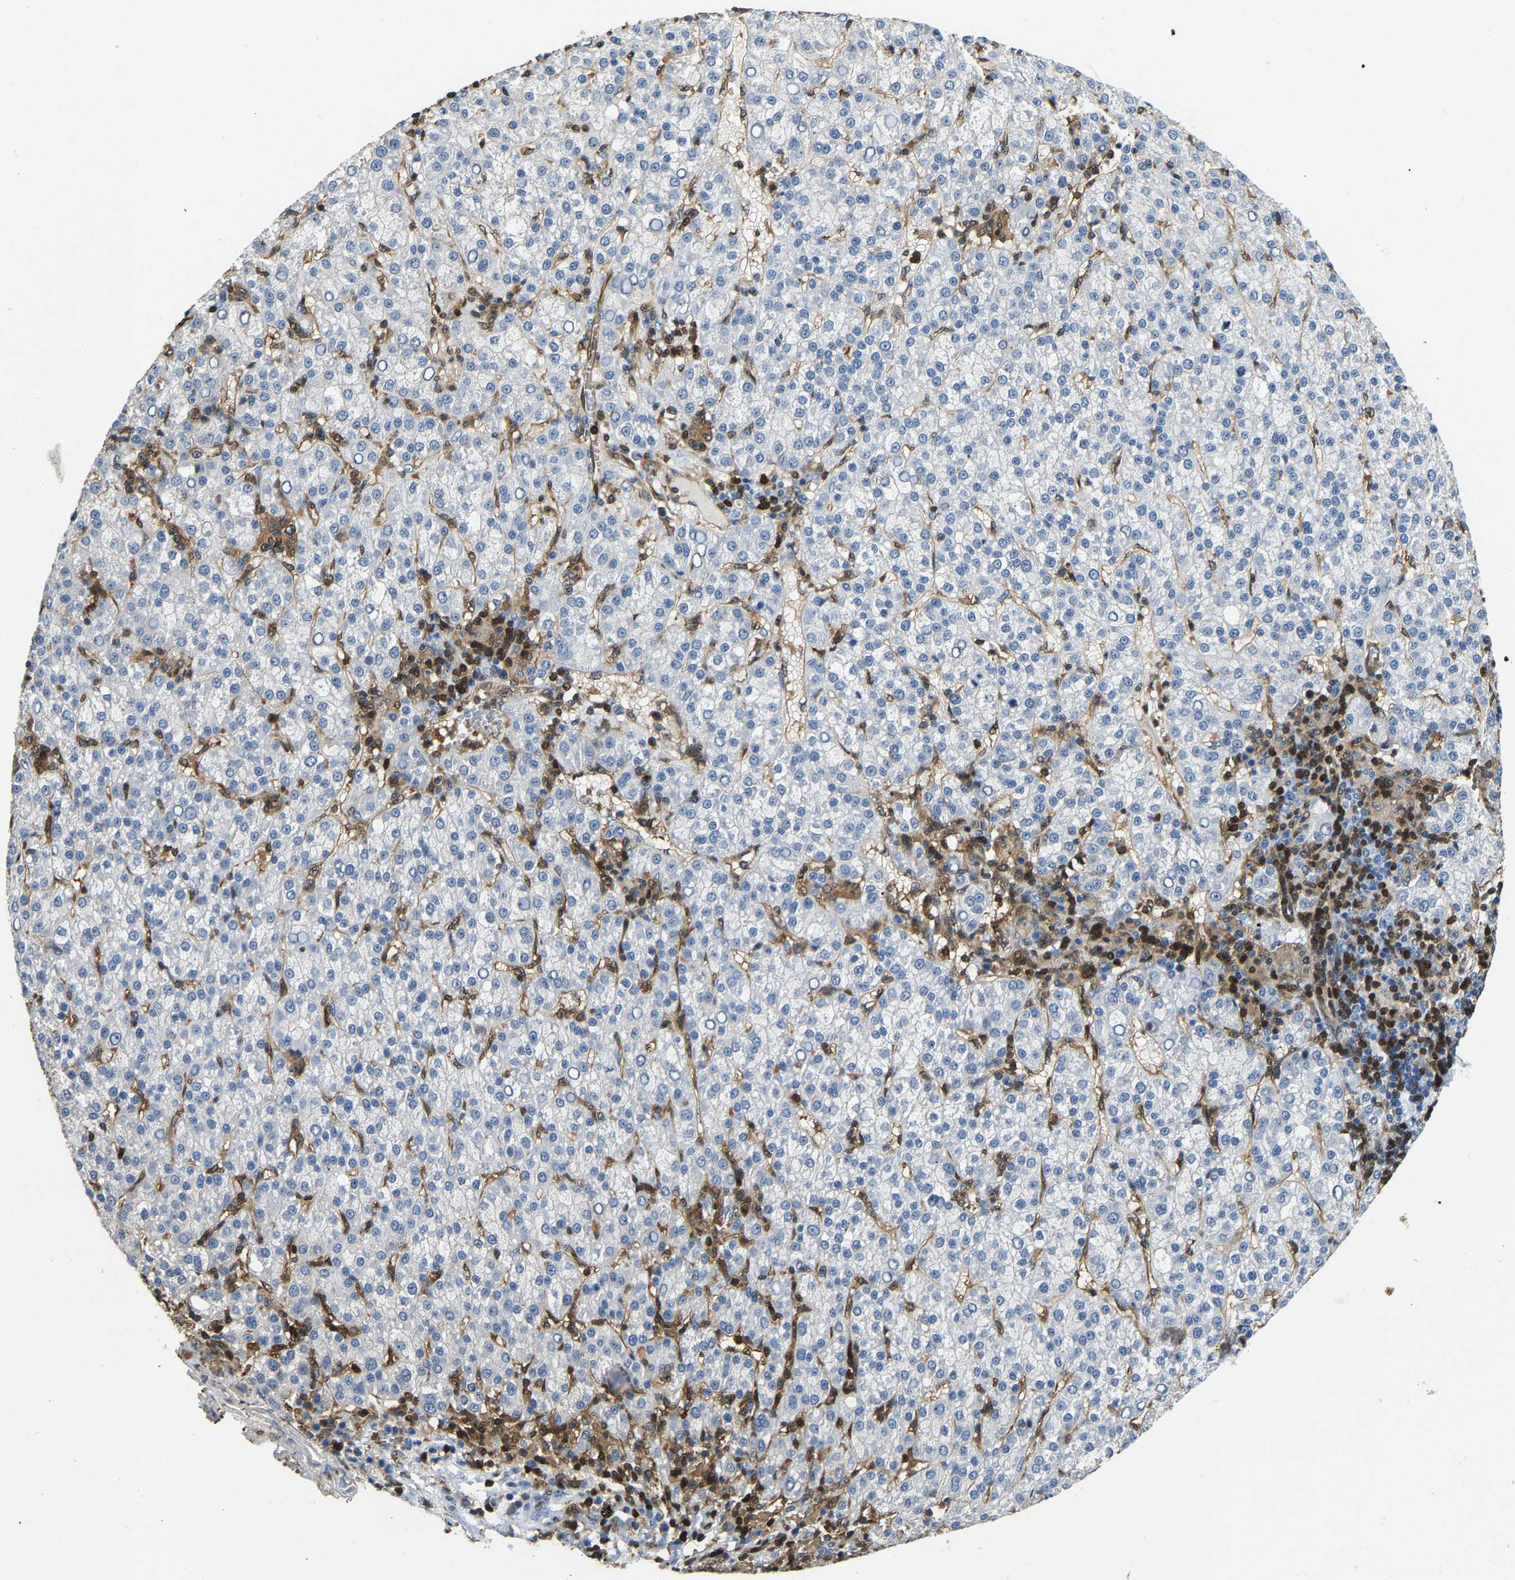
{"staining": {"intensity": "negative", "quantity": "none", "location": "none"}, "tissue": "liver cancer", "cell_type": "Tumor cells", "image_type": "cancer", "snomed": [{"axis": "morphology", "description": "Carcinoma, Hepatocellular, NOS"}, {"axis": "topography", "description": "Liver"}], "caption": "Photomicrograph shows no significant protein positivity in tumor cells of liver cancer. Nuclei are stained in blue.", "gene": "GIMAP7", "patient": {"sex": "female", "age": 58}}